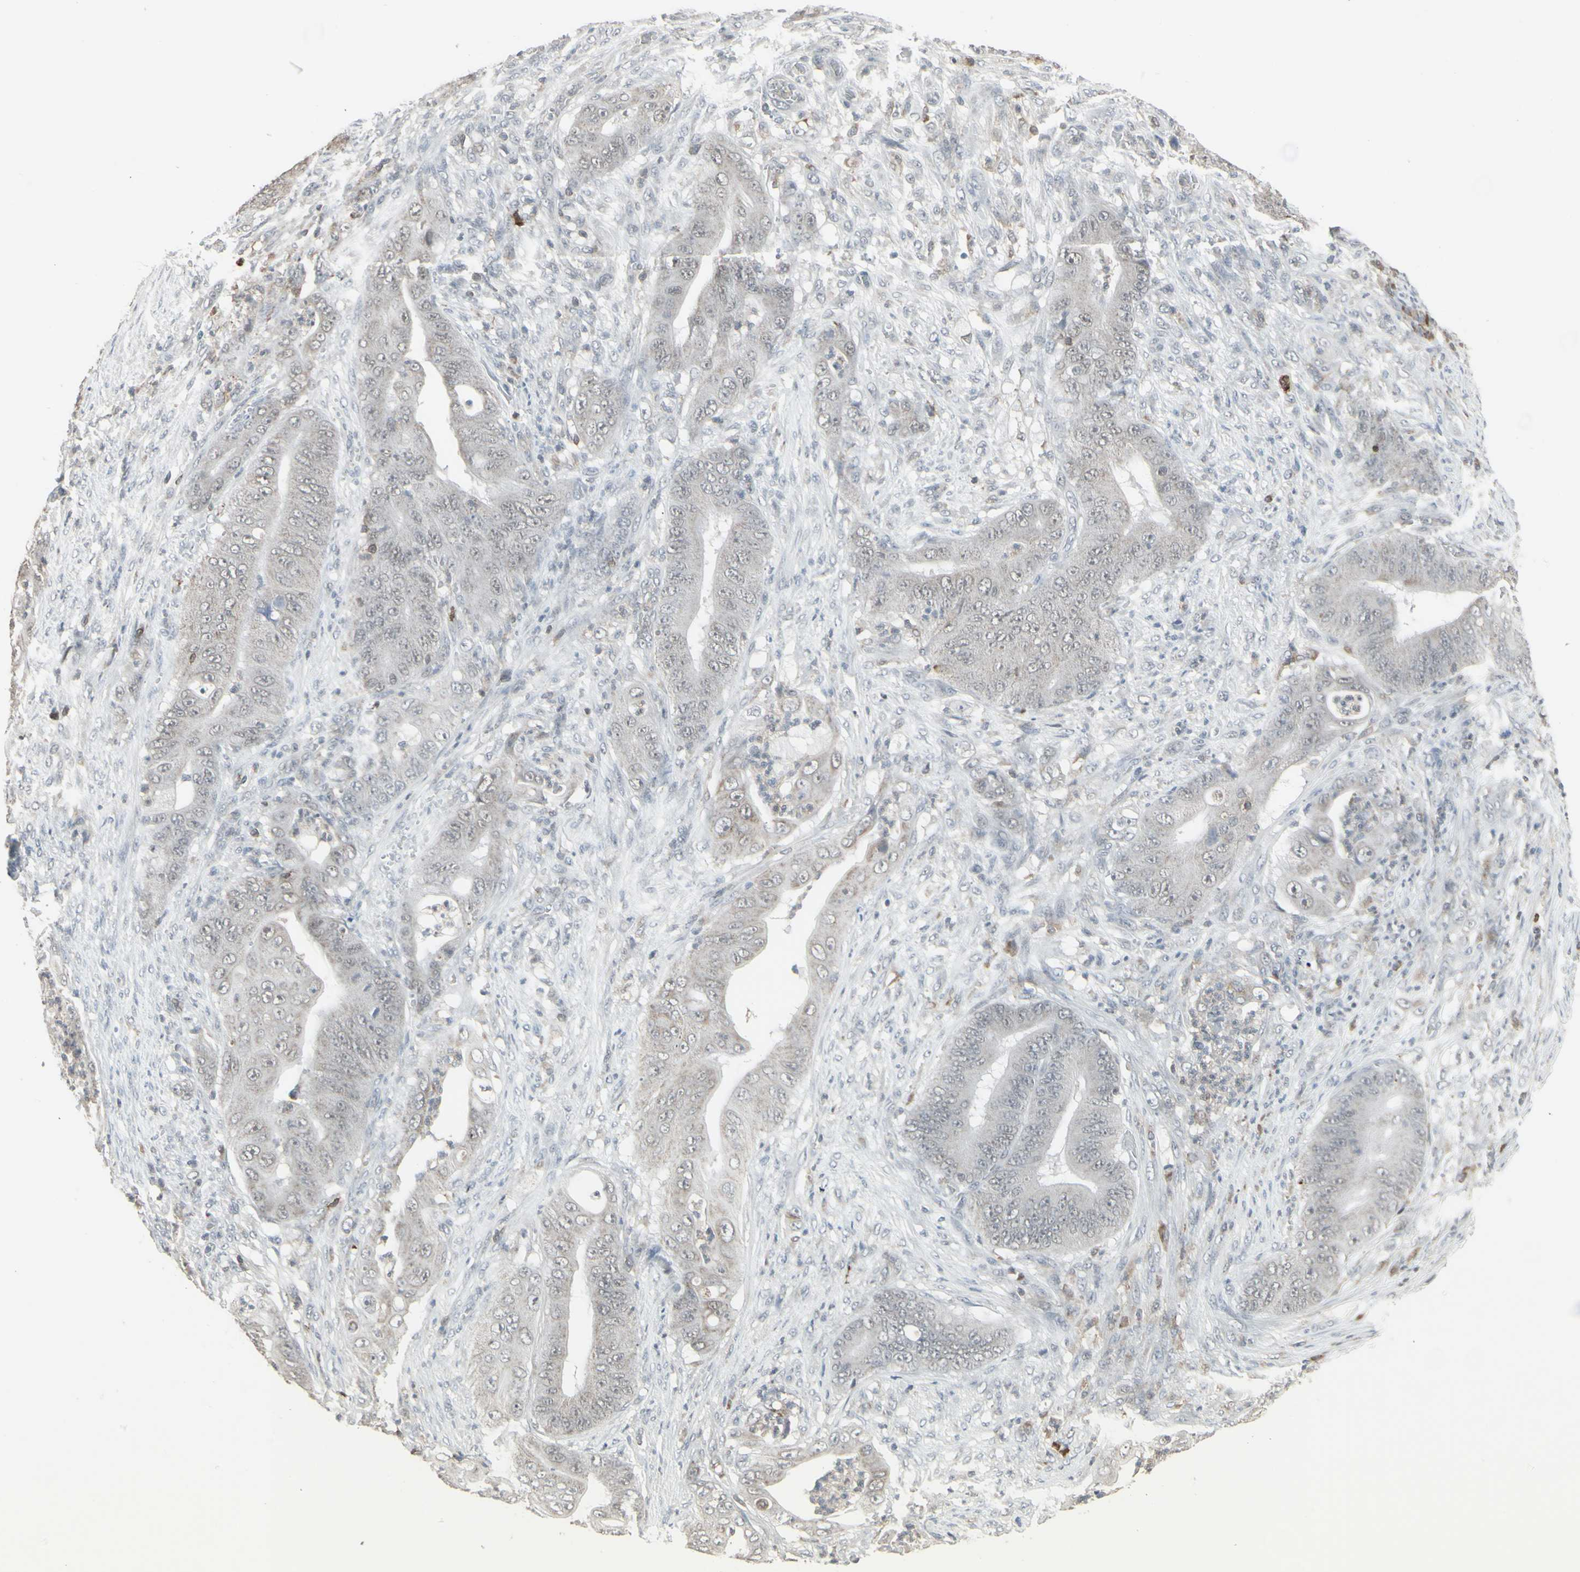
{"staining": {"intensity": "negative", "quantity": "none", "location": "none"}, "tissue": "stomach cancer", "cell_type": "Tumor cells", "image_type": "cancer", "snomed": [{"axis": "morphology", "description": "Adenocarcinoma, NOS"}, {"axis": "topography", "description": "Stomach"}], "caption": "The histopathology image shows no staining of tumor cells in stomach cancer (adenocarcinoma). (DAB immunohistochemistry, high magnification).", "gene": "SAMSN1", "patient": {"sex": "female", "age": 73}}